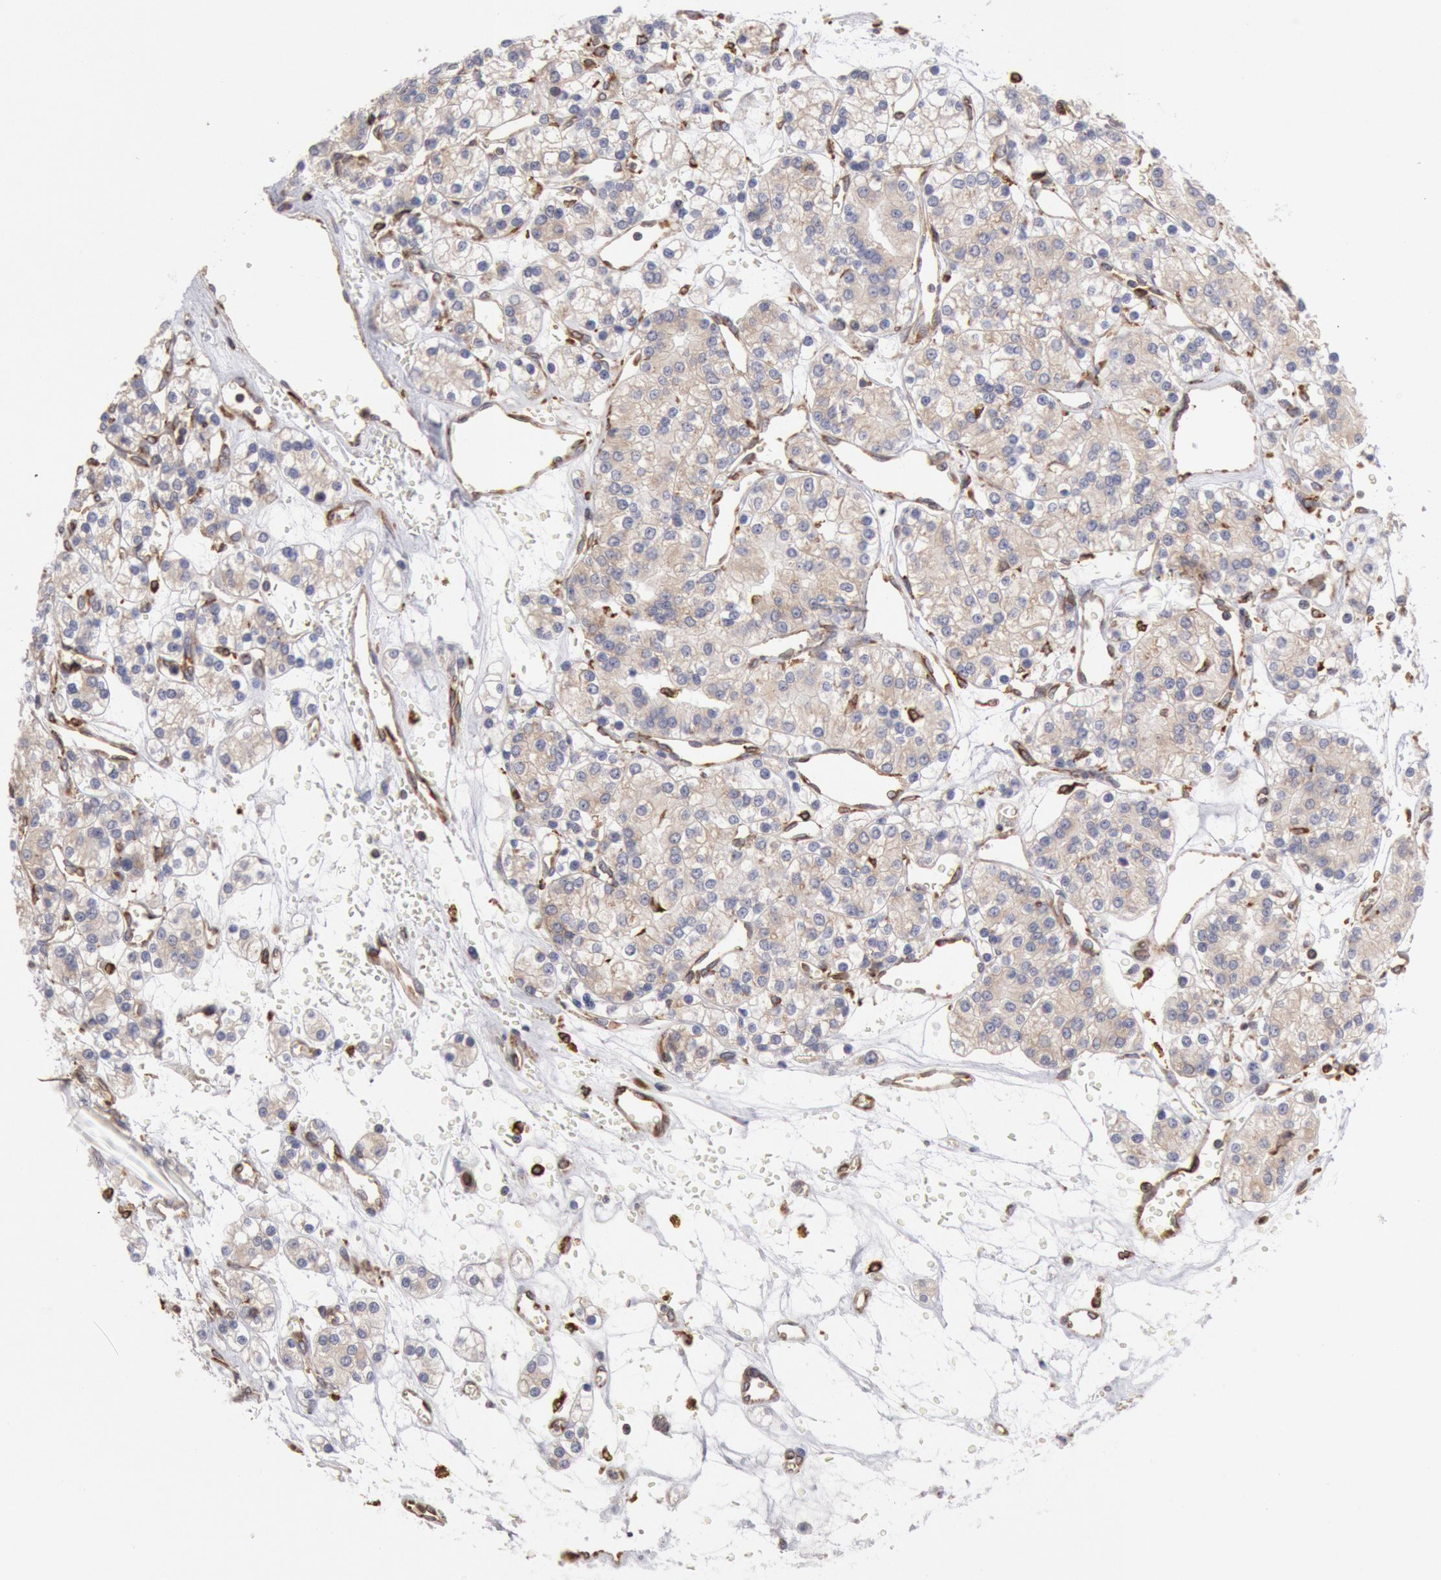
{"staining": {"intensity": "weak", "quantity": "25%-75%", "location": "cytoplasmic/membranous"}, "tissue": "renal cancer", "cell_type": "Tumor cells", "image_type": "cancer", "snomed": [{"axis": "morphology", "description": "Adenocarcinoma, NOS"}, {"axis": "topography", "description": "Kidney"}], "caption": "Adenocarcinoma (renal) was stained to show a protein in brown. There is low levels of weak cytoplasmic/membranous staining in approximately 25%-75% of tumor cells.", "gene": "ERP44", "patient": {"sex": "female", "age": 62}}